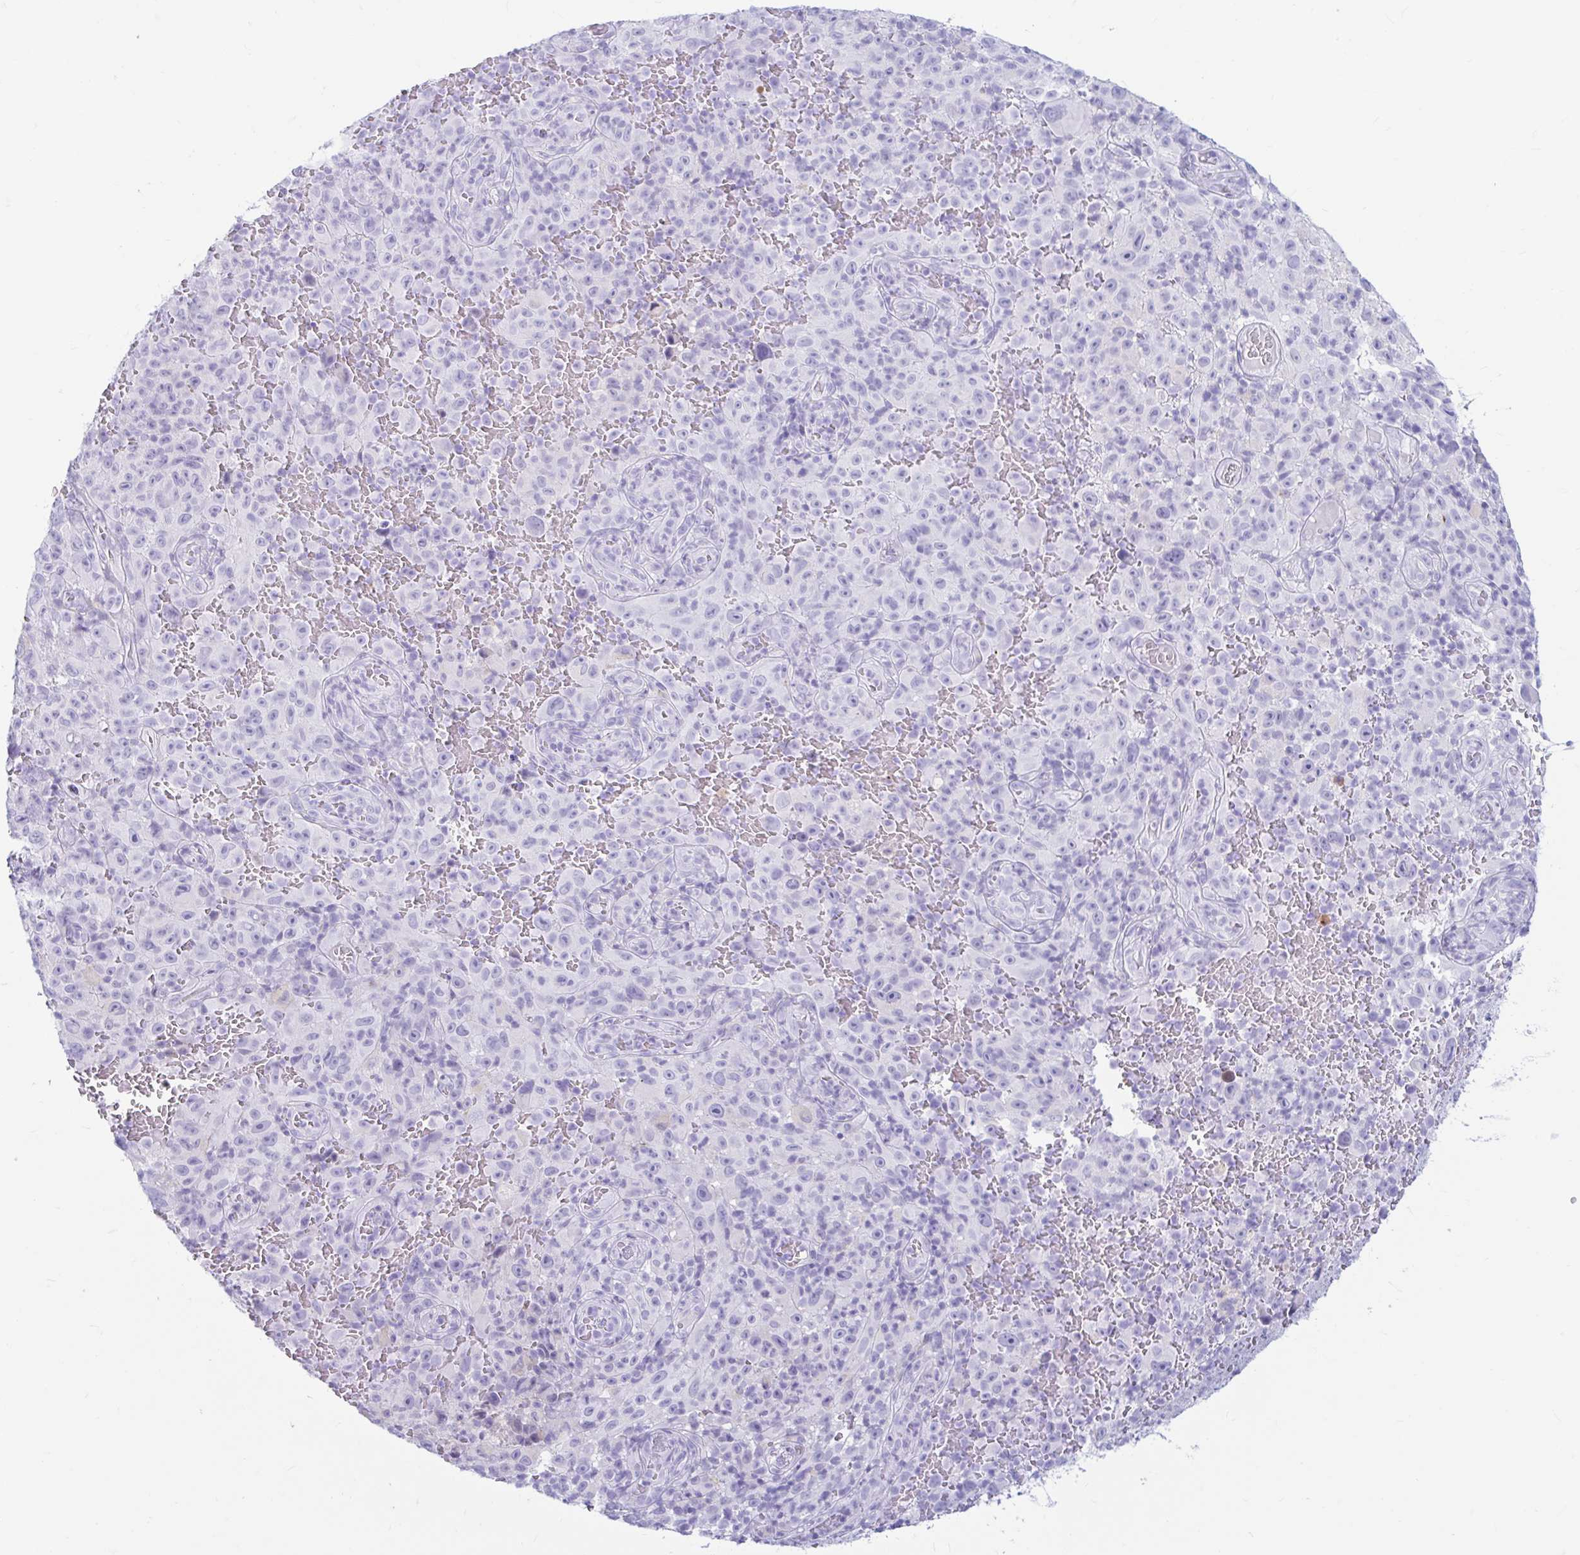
{"staining": {"intensity": "negative", "quantity": "none", "location": "none"}, "tissue": "melanoma", "cell_type": "Tumor cells", "image_type": "cancer", "snomed": [{"axis": "morphology", "description": "Malignant melanoma, NOS"}, {"axis": "topography", "description": "Skin"}], "caption": "Photomicrograph shows no significant protein positivity in tumor cells of melanoma. Brightfield microscopy of immunohistochemistry stained with DAB (3,3'-diaminobenzidine) (brown) and hematoxylin (blue), captured at high magnification.", "gene": "ERICH6", "patient": {"sex": "female", "age": 82}}